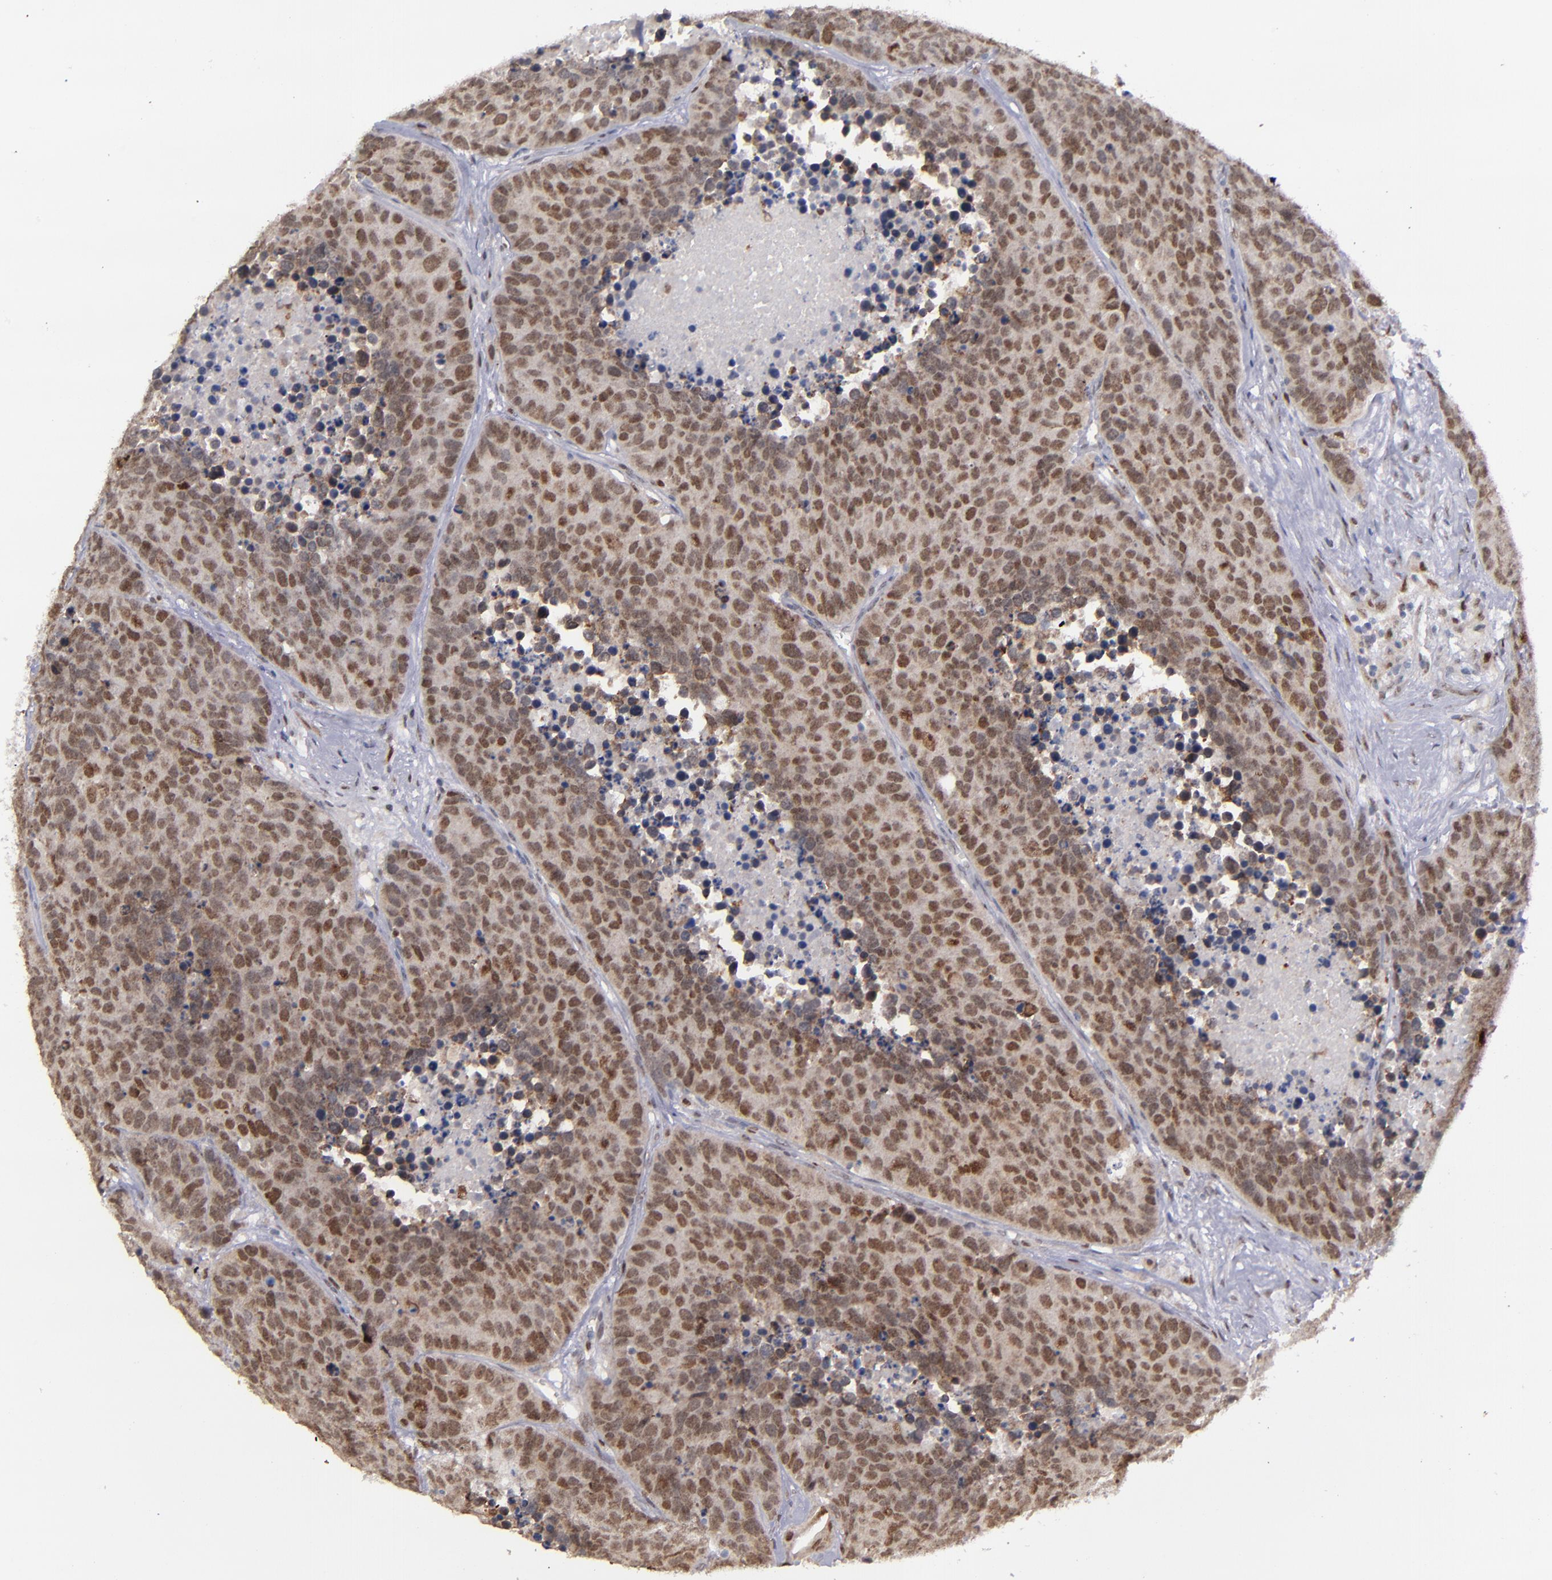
{"staining": {"intensity": "moderate", "quantity": ">75%", "location": "nuclear"}, "tissue": "carcinoid", "cell_type": "Tumor cells", "image_type": "cancer", "snomed": [{"axis": "morphology", "description": "Carcinoid, malignant, NOS"}, {"axis": "topography", "description": "Lung"}], "caption": "Approximately >75% of tumor cells in carcinoid demonstrate moderate nuclear protein expression as visualized by brown immunohistochemical staining.", "gene": "RREB1", "patient": {"sex": "male", "age": 60}}